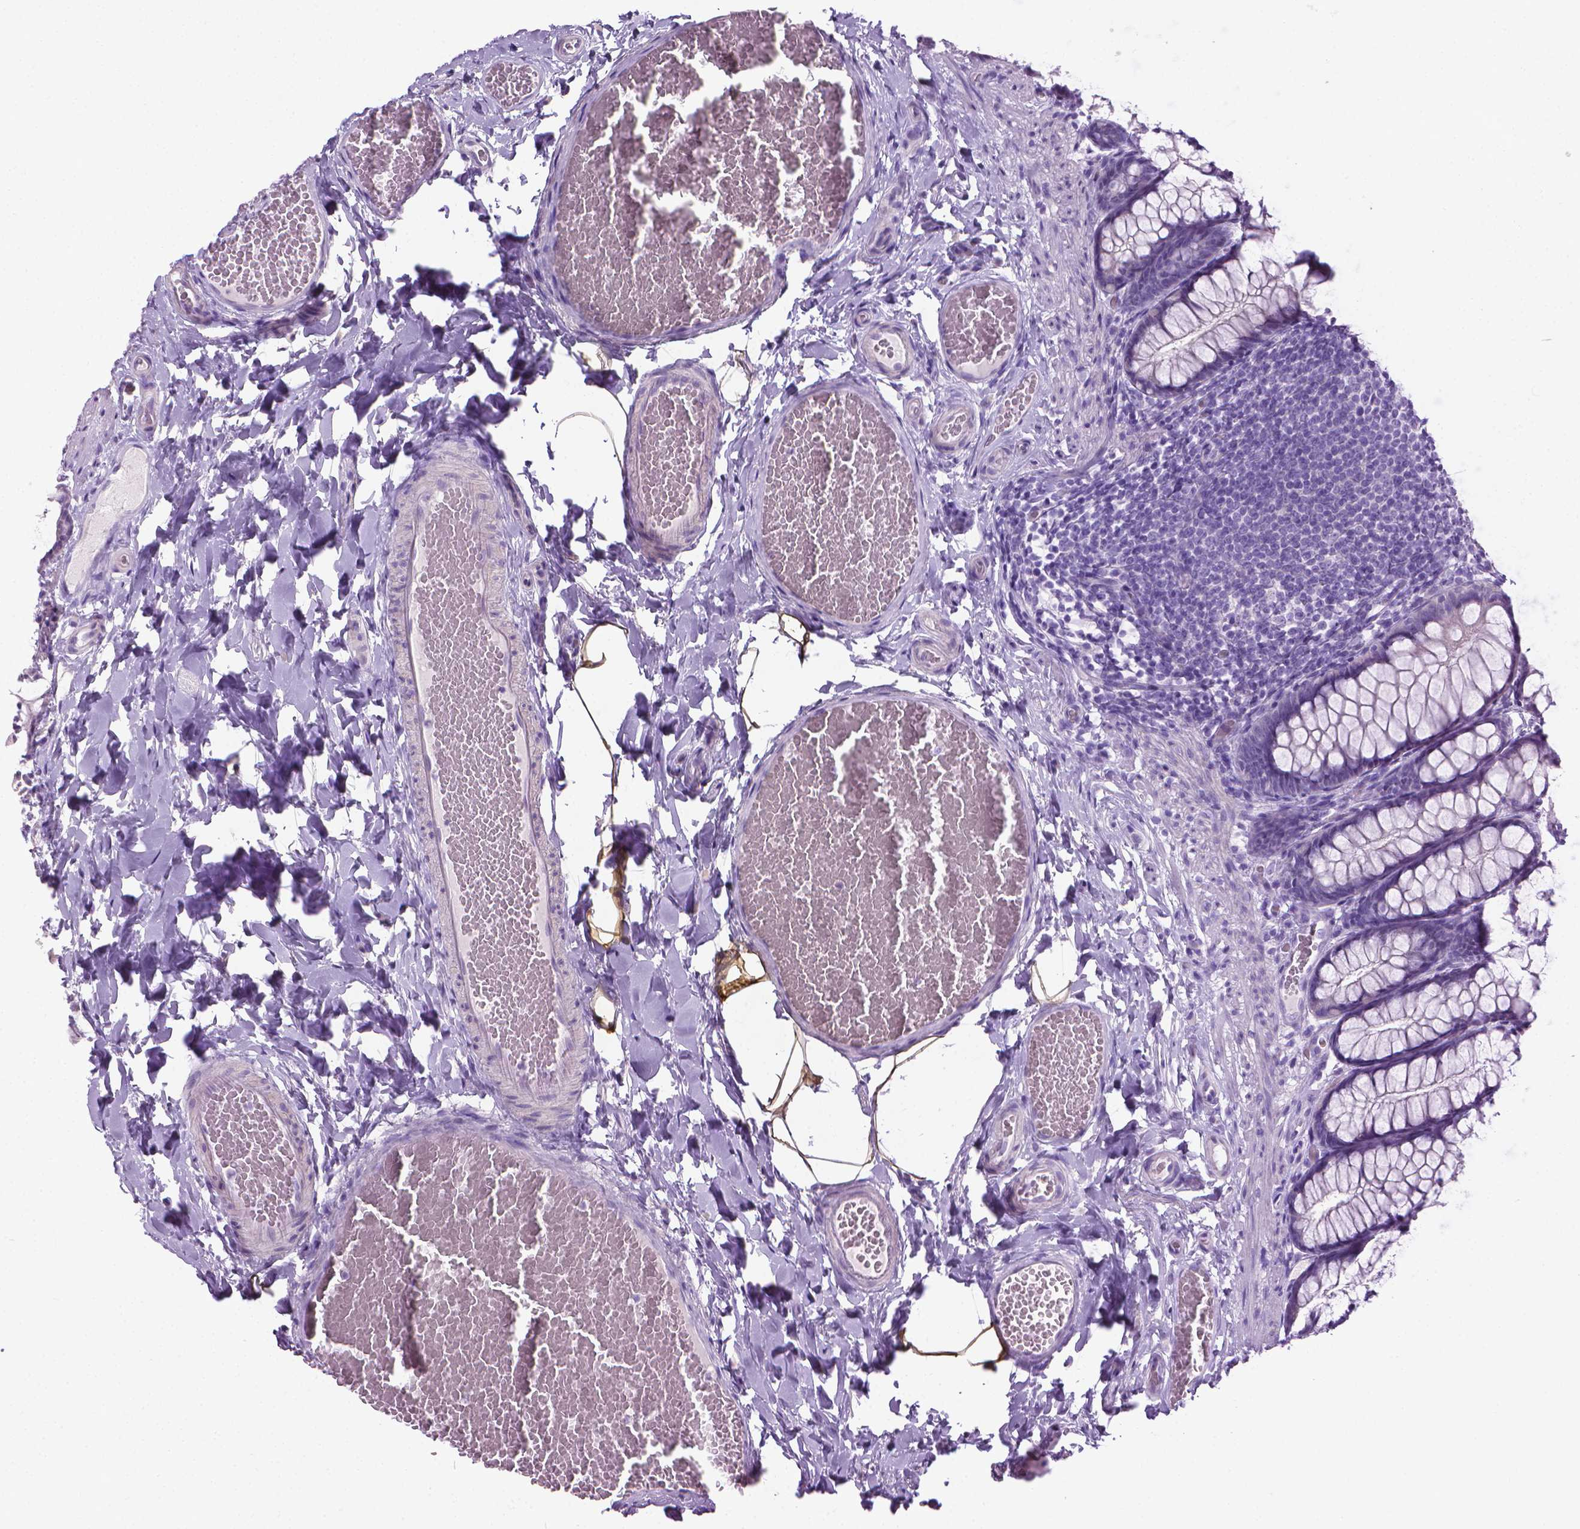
{"staining": {"intensity": "negative", "quantity": "none", "location": "none"}, "tissue": "colon", "cell_type": "Endothelial cells", "image_type": "normal", "snomed": [{"axis": "morphology", "description": "Normal tissue, NOS"}, {"axis": "topography", "description": "Colon"}], "caption": "Endothelial cells are negative for brown protein staining in benign colon. Nuclei are stained in blue.", "gene": "DNAI7", "patient": {"sex": "male", "age": 47}}